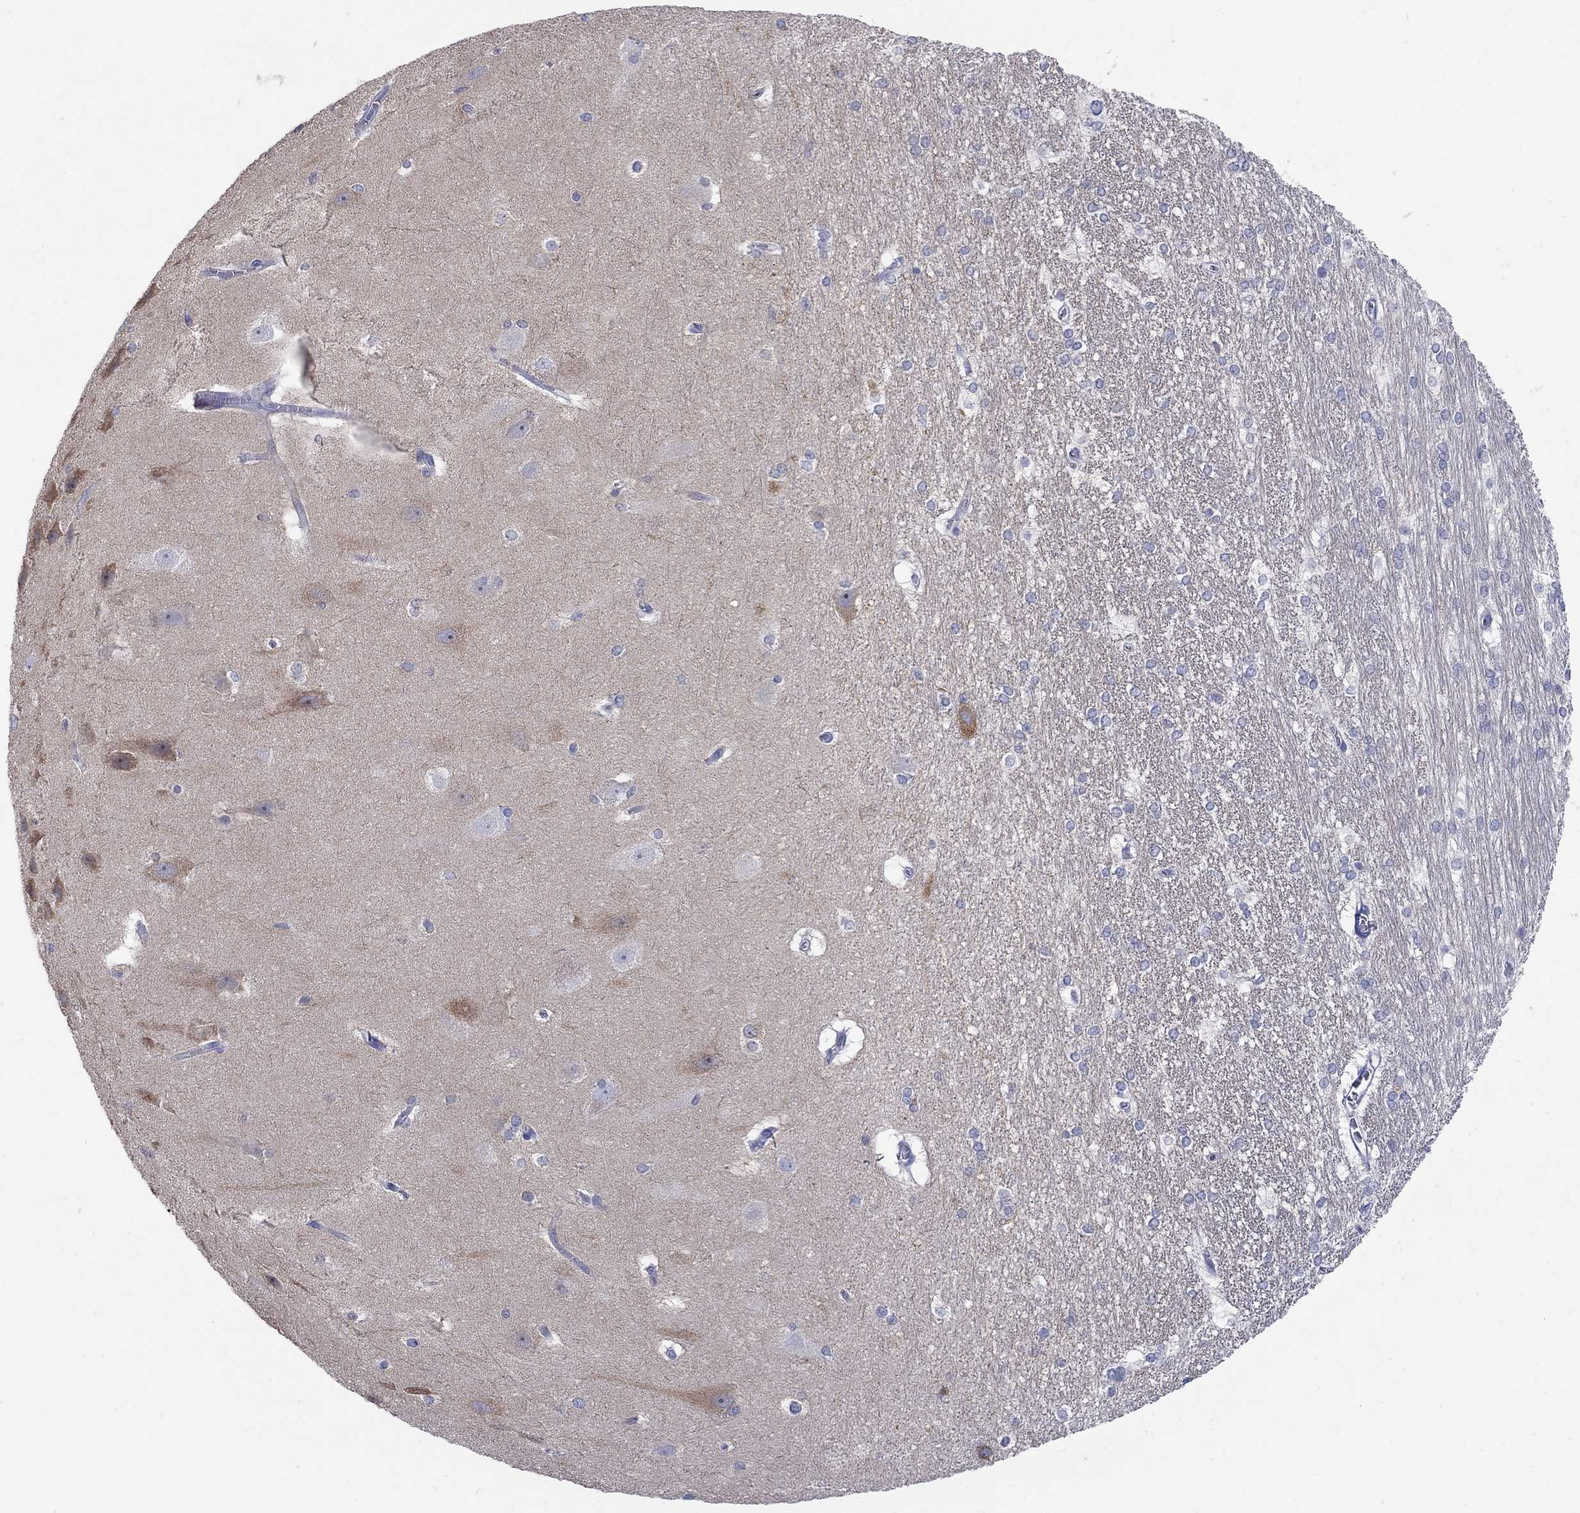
{"staining": {"intensity": "negative", "quantity": "none", "location": "none"}, "tissue": "hippocampus", "cell_type": "Glial cells", "image_type": "normal", "snomed": [{"axis": "morphology", "description": "Normal tissue, NOS"}, {"axis": "topography", "description": "Cerebral cortex"}, {"axis": "topography", "description": "Hippocampus"}], "caption": "Histopathology image shows no protein positivity in glial cells of benign hippocampus.", "gene": "REEP2", "patient": {"sex": "female", "age": 19}}